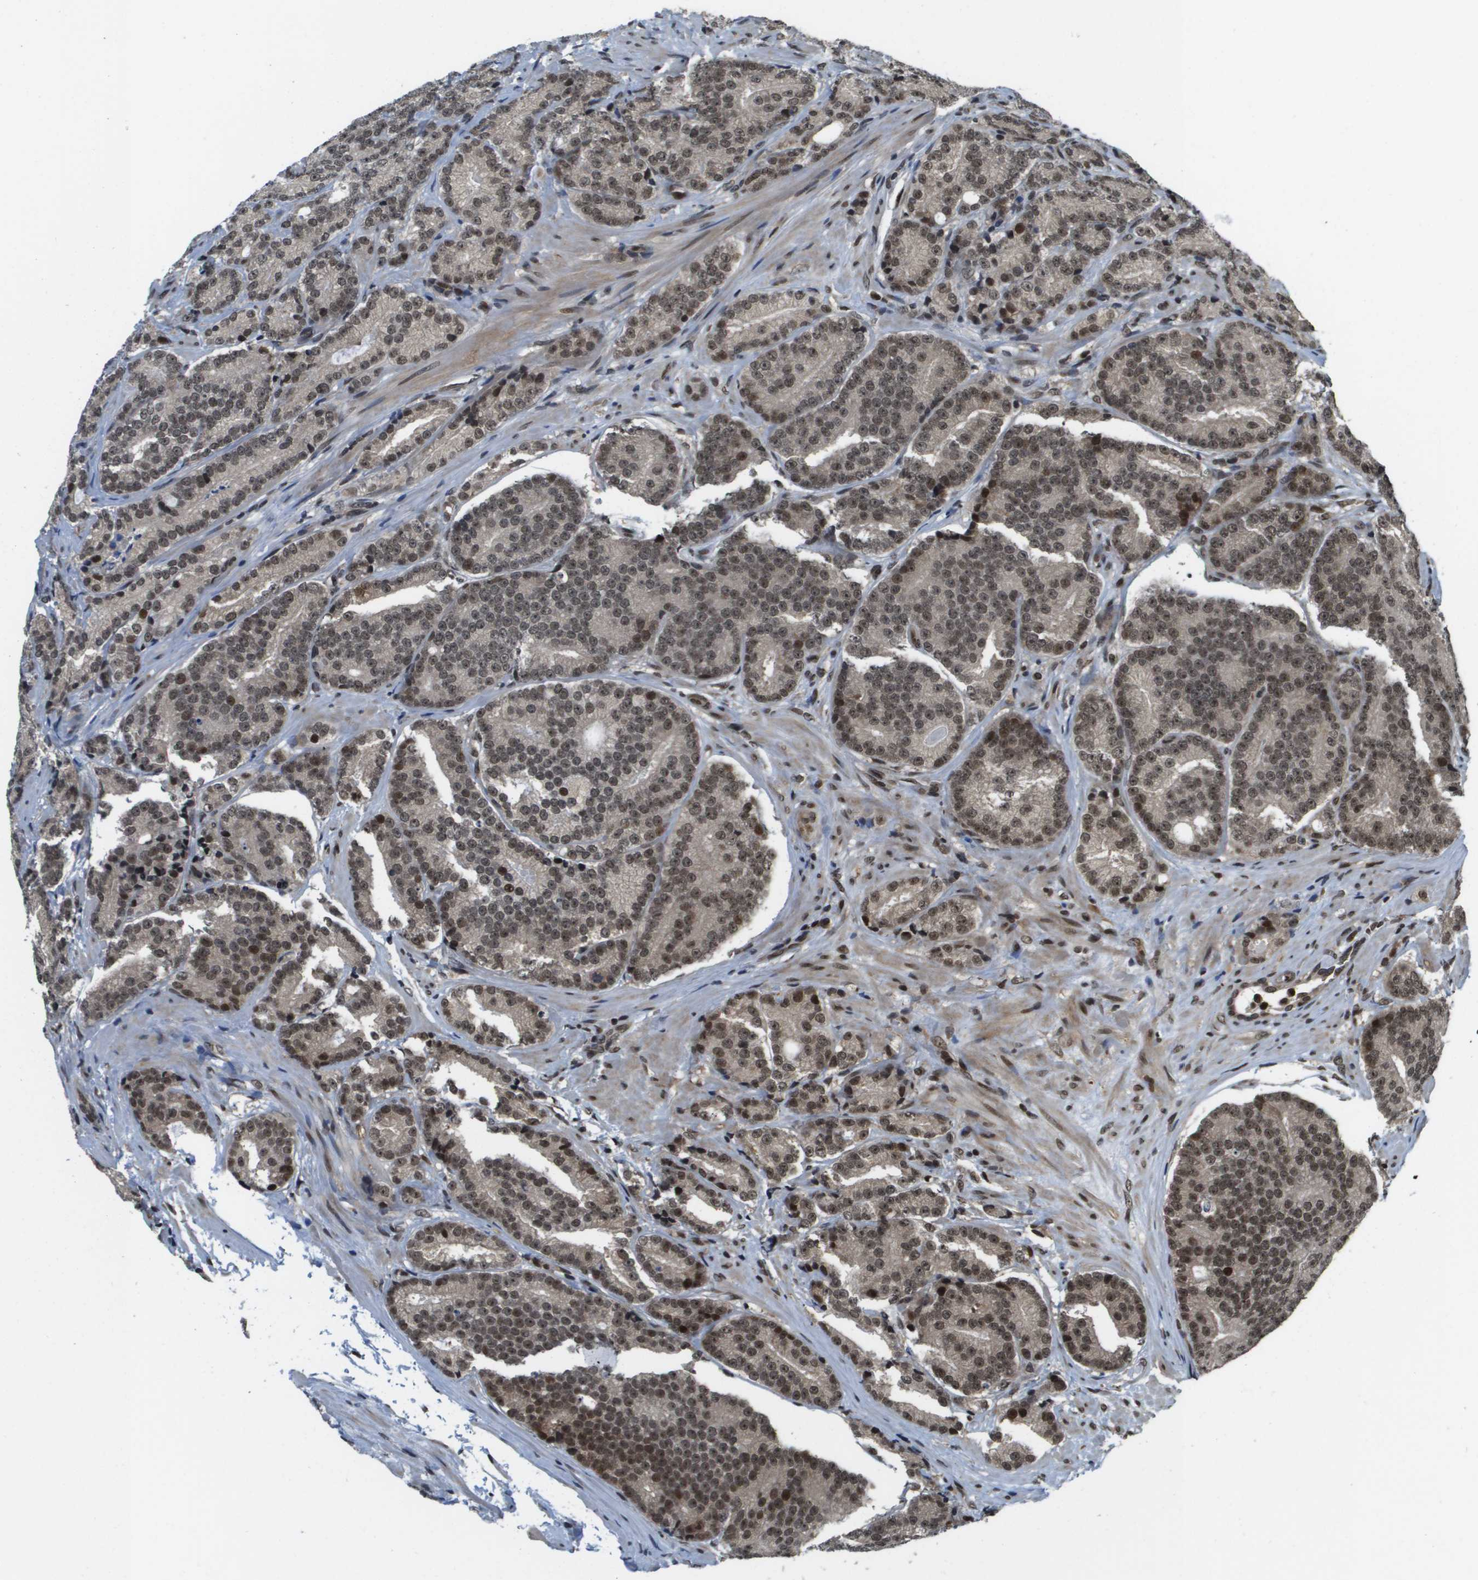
{"staining": {"intensity": "moderate", "quantity": ">75%", "location": "cytoplasmic/membranous,nuclear"}, "tissue": "prostate cancer", "cell_type": "Tumor cells", "image_type": "cancer", "snomed": [{"axis": "morphology", "description": "Adenocarcinoma, High grade"}, {"axis": "topography", "description": "Prostate"}], "caption": "Immunohistochemistry of prostate cancer exhibits medium levels of moderate cytoplasmic/membranous and nuclear positivity in approximately >75% of tumor cells.", "gene": "RECQL4", "patient": {"sex": "male", "age": 61}}